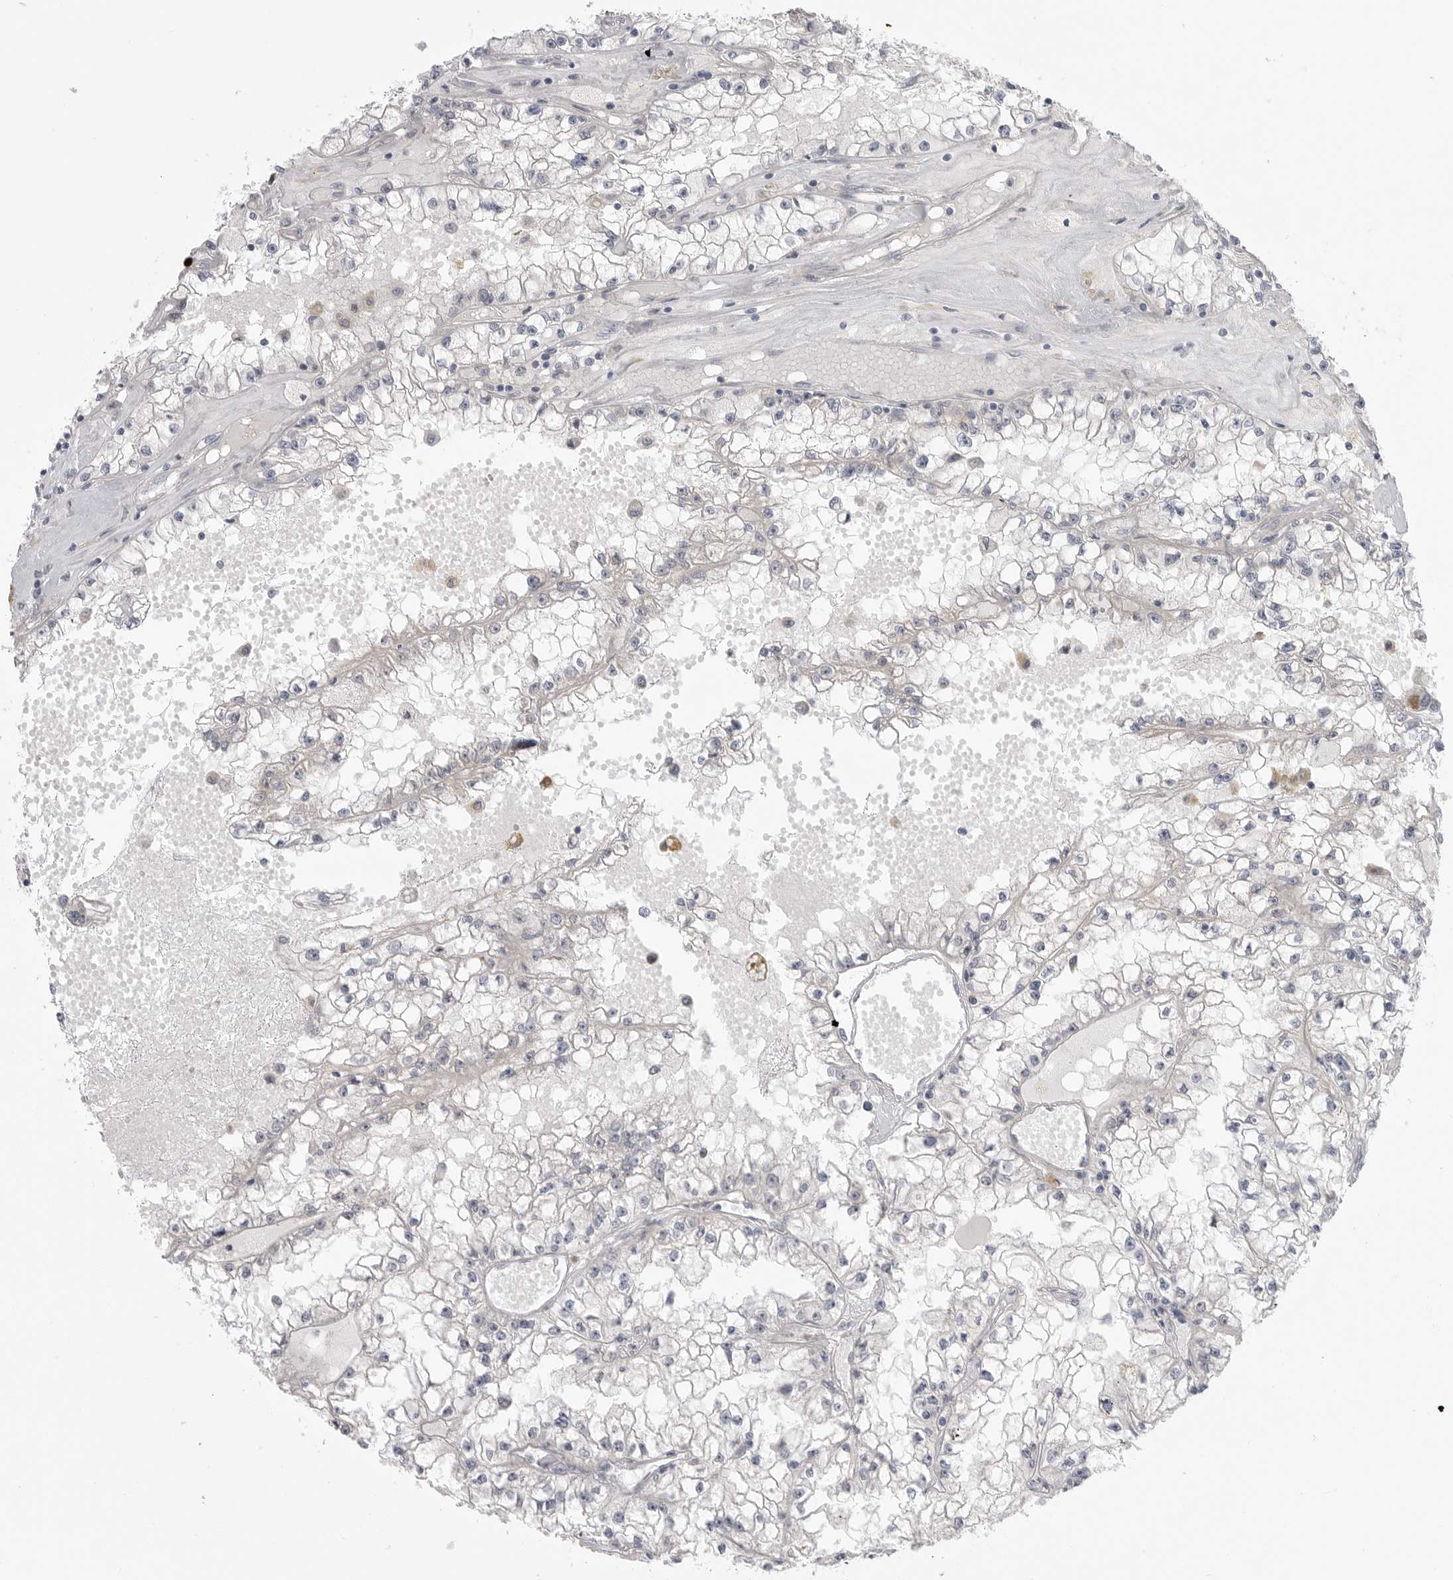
{"staining": {"intensity": "negative", "quantity": "none", "location": "none"}, "tissue": "renal cancer", "cell_type": "Tumor cells", "image_type": "cancer", "snomed": [{"axis": "morphology", "description": "Adenocarcinoma, NOS"}, {"axis": "topography", "description": "Kidney"}], "caption": "The histopathology image demonstrates no significant expression in tumor cells of renal cancer (adenocarcinoma).", "gene": "GGT6", "patient": {"sex": "male", "age": 56}}